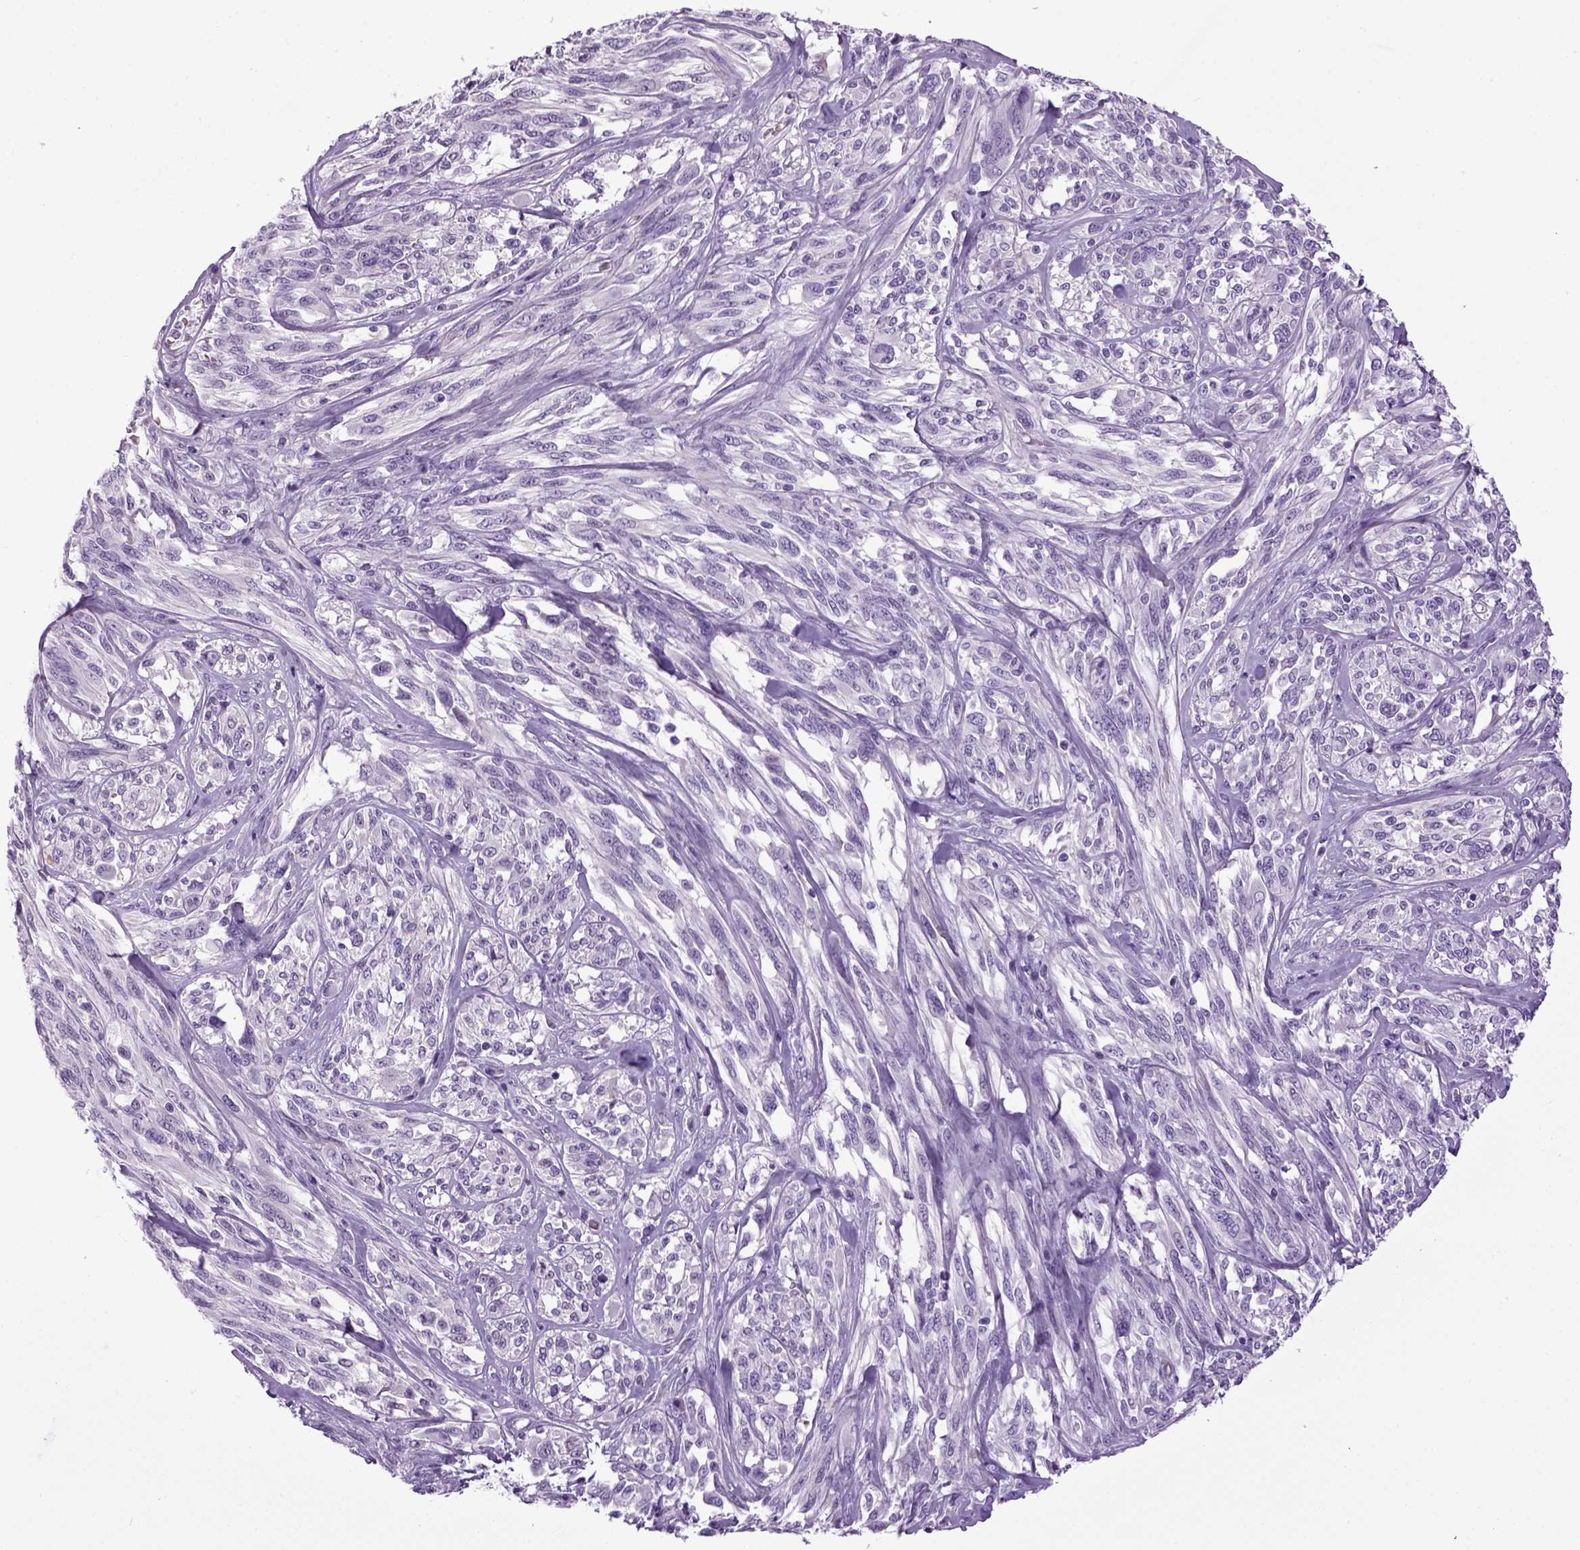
{"staining": {"intensity": "negative", "quantity": "none", "location": "none"}, "tissue": "melanoma", "cell_type": "Tumor cells", "image_type": "cancer", "snomed": [{"axis": "morphology", "description": "Malignant melanoma, NOS"}, {"axis": "topography", "description": "Skin"}], "caption": "Tumor cells show no significant protein expression in malignant melanoma.", "gene": "HMCN2", "patient": {"sex": "female", "age": 91}}